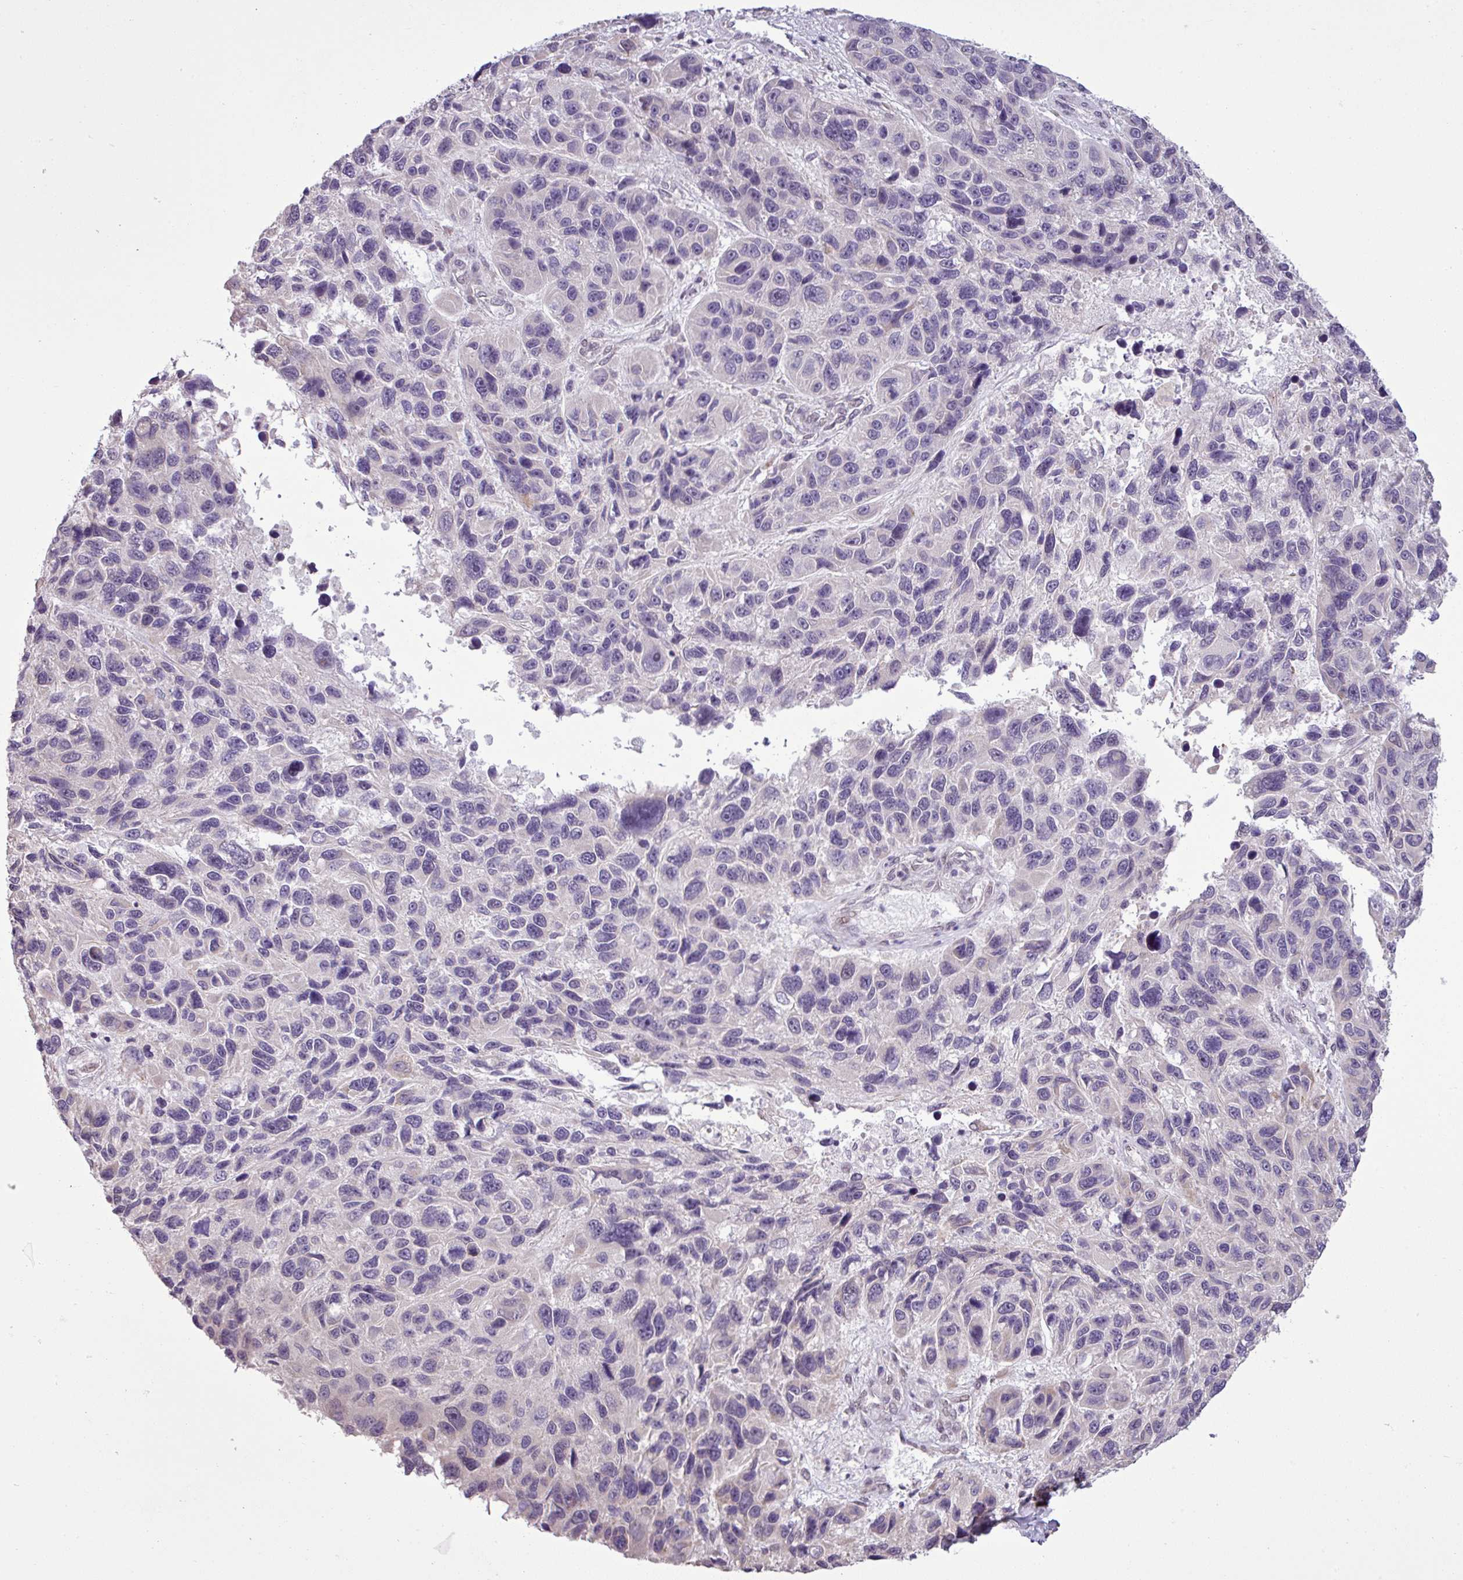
{"staining": {"intensity": "negative", "quantity": "none", "location": "none"}, "tissue": "melanoma", "cell_type": "Tumor cells", "image_type": "cancer", "snomed": [{"axis": "morphology", "description": "Malignant melanoma, NOS"}, {"axis": "topography", "description": "Skin"}], "caption": "DAB (3,3'-diaminobenzidine) immunohistochemical staining of human melanoma displays no significant positivity in tumor cells.", "gene": "GPT2", "patient": {"sex": "male", "age": 53}}